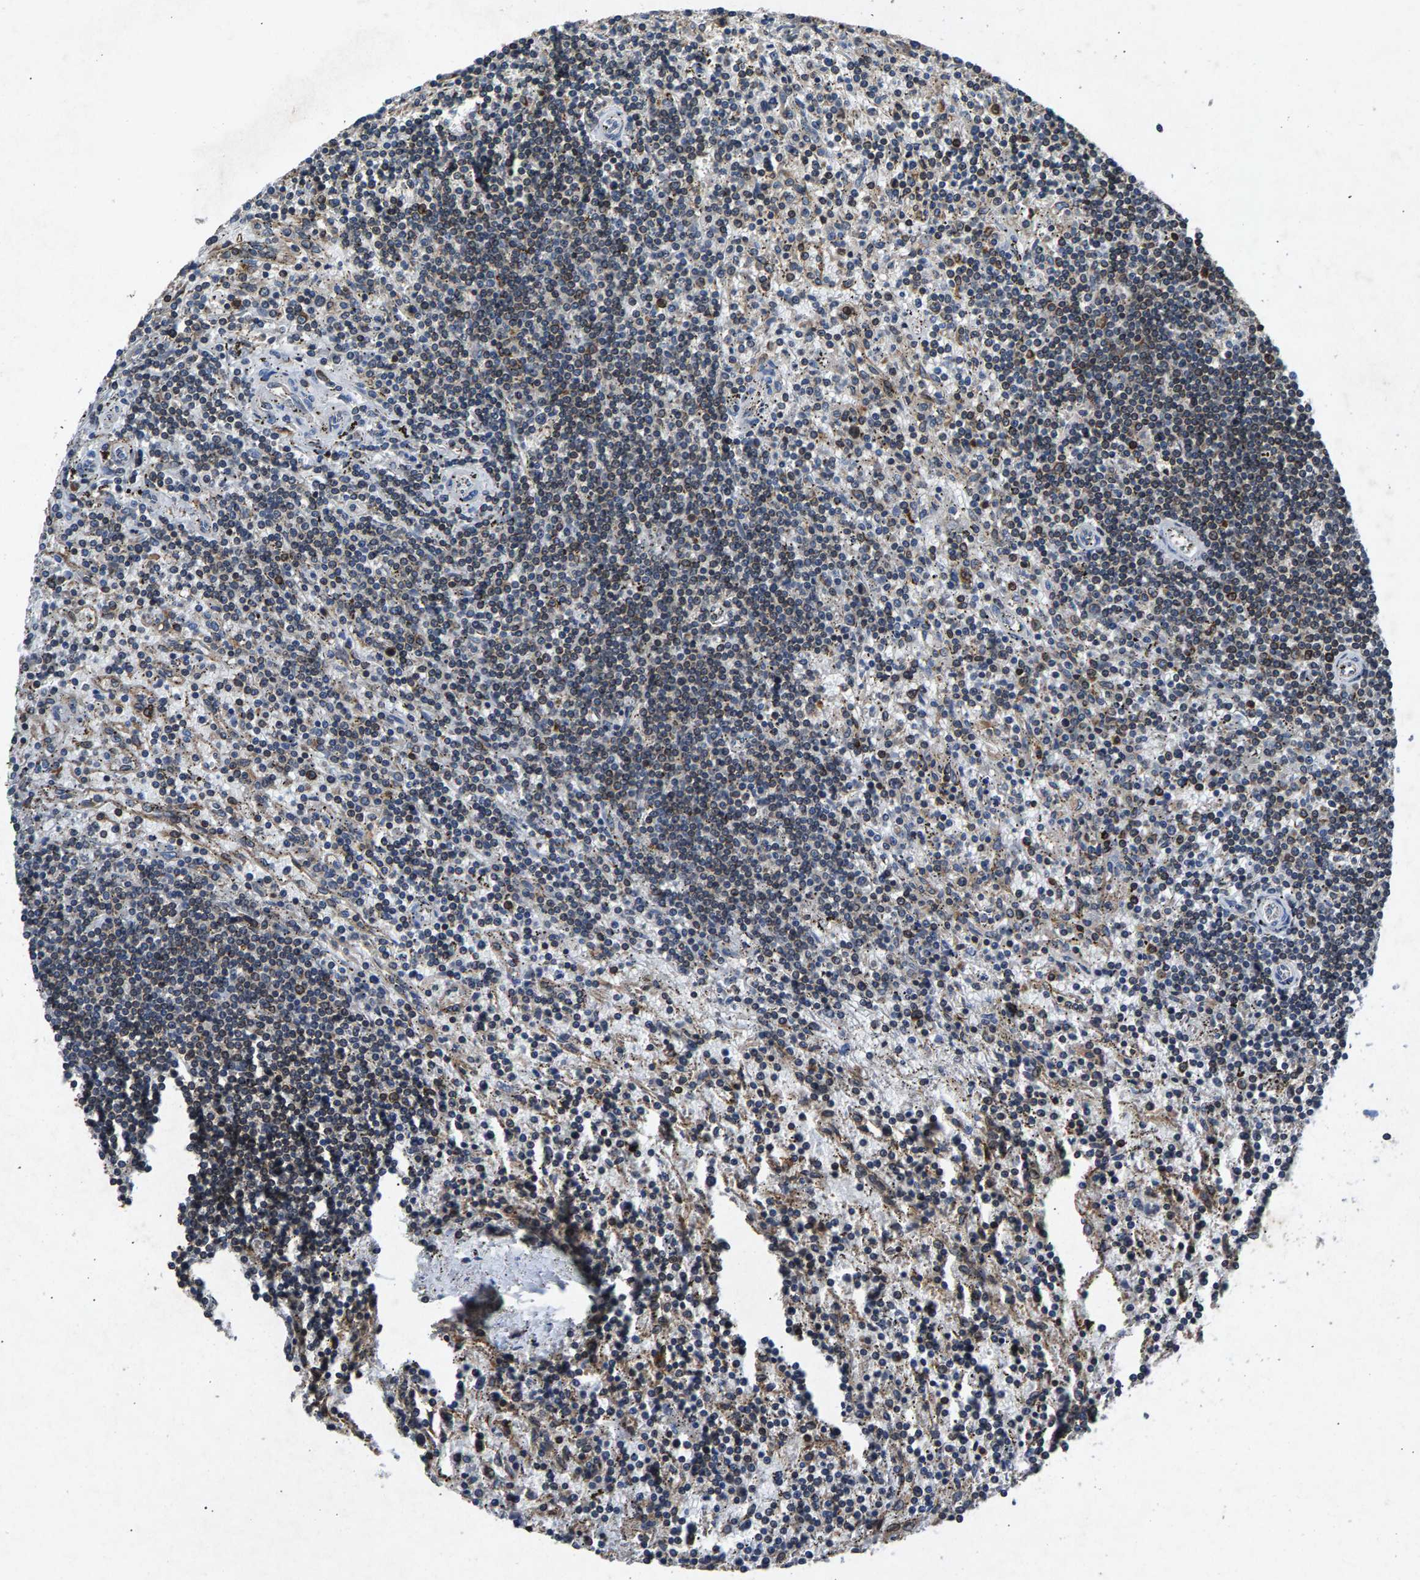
{"staining": {"intensity": "weak", "quantity": "<25%", "location": "cytoplasmic/membranous"}, "tissue": "lymphoma", "cell_type": "Tumor cells", "image_type": "cancer", "snomed": [{"axis": "morphology", "description": "Malignant lymphoma, non-Hodgkin's type, Low grade"}, {"axis": "topography", "description": "Spleen"}], "caption": "A high-resolution image shows immunohistochemistry (IHC) staining of low-grade malignant lymphoma, non-Hodgkin's type, which displays no significant staining in tumor cells.", "gene": "LPCAT1", "patient": {"sex": "male", "age": 76}}